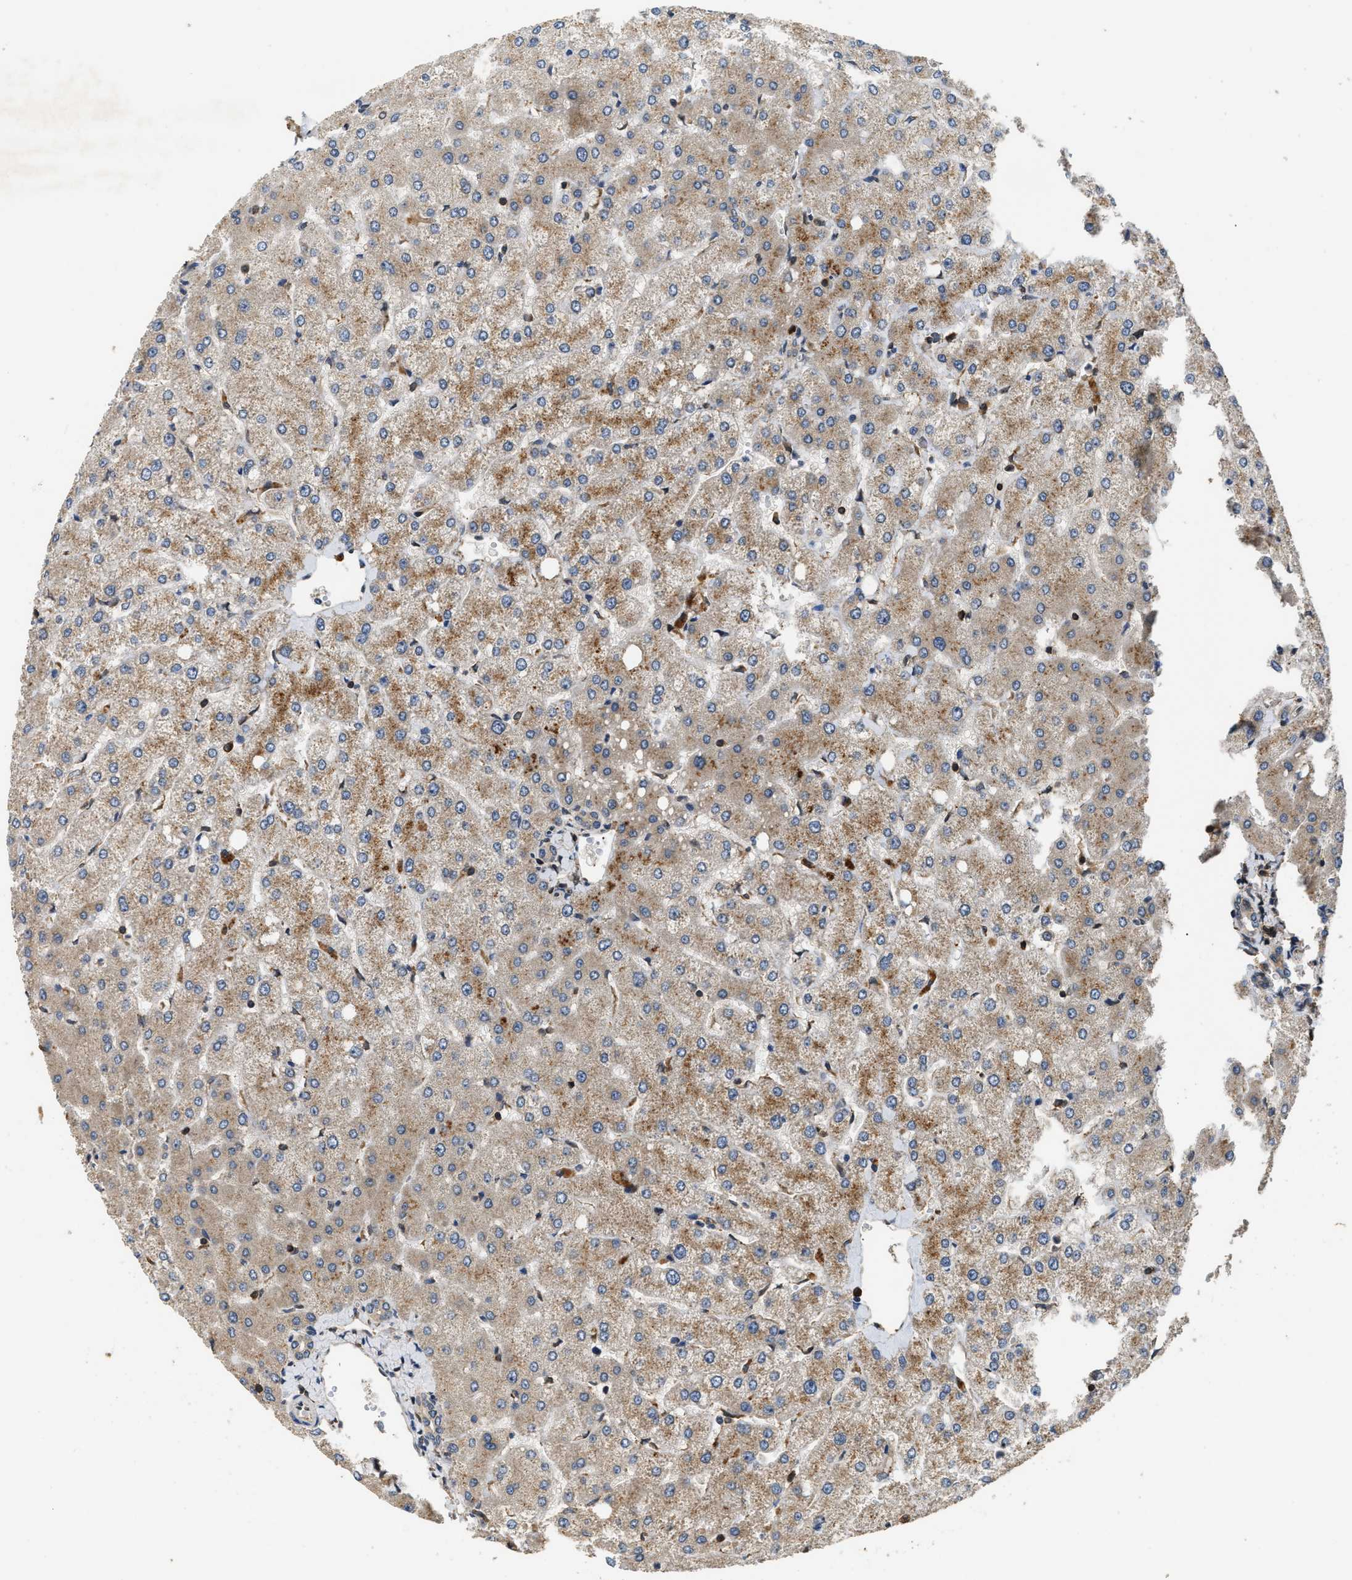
{"staining": {"intensity": "moderate", "quantity": "<25%", "location": "cytoplasmic/membranous"}, "tissue": "liver", "cell_type": "Cholangiocytes", "image_type": "normal", "snomed": [{"axis": "morphology", "description": "Normal tissue, NOS"}, {"axis": "topography", "description": "Liver"}], "caption": "Immunohistochemistry (IHC) photomicrograph of unremarkable liver: liver stained using immunohistochemistry (IHC) shows low levels of moderate protein expression localized specifically in the cytoplasmic/membranous of cholangiocytes, appearing as a cytoplasmic/membranous brown color.", "gene": "DNAJC2", "patient": {"sex": "female", "age": 54}}